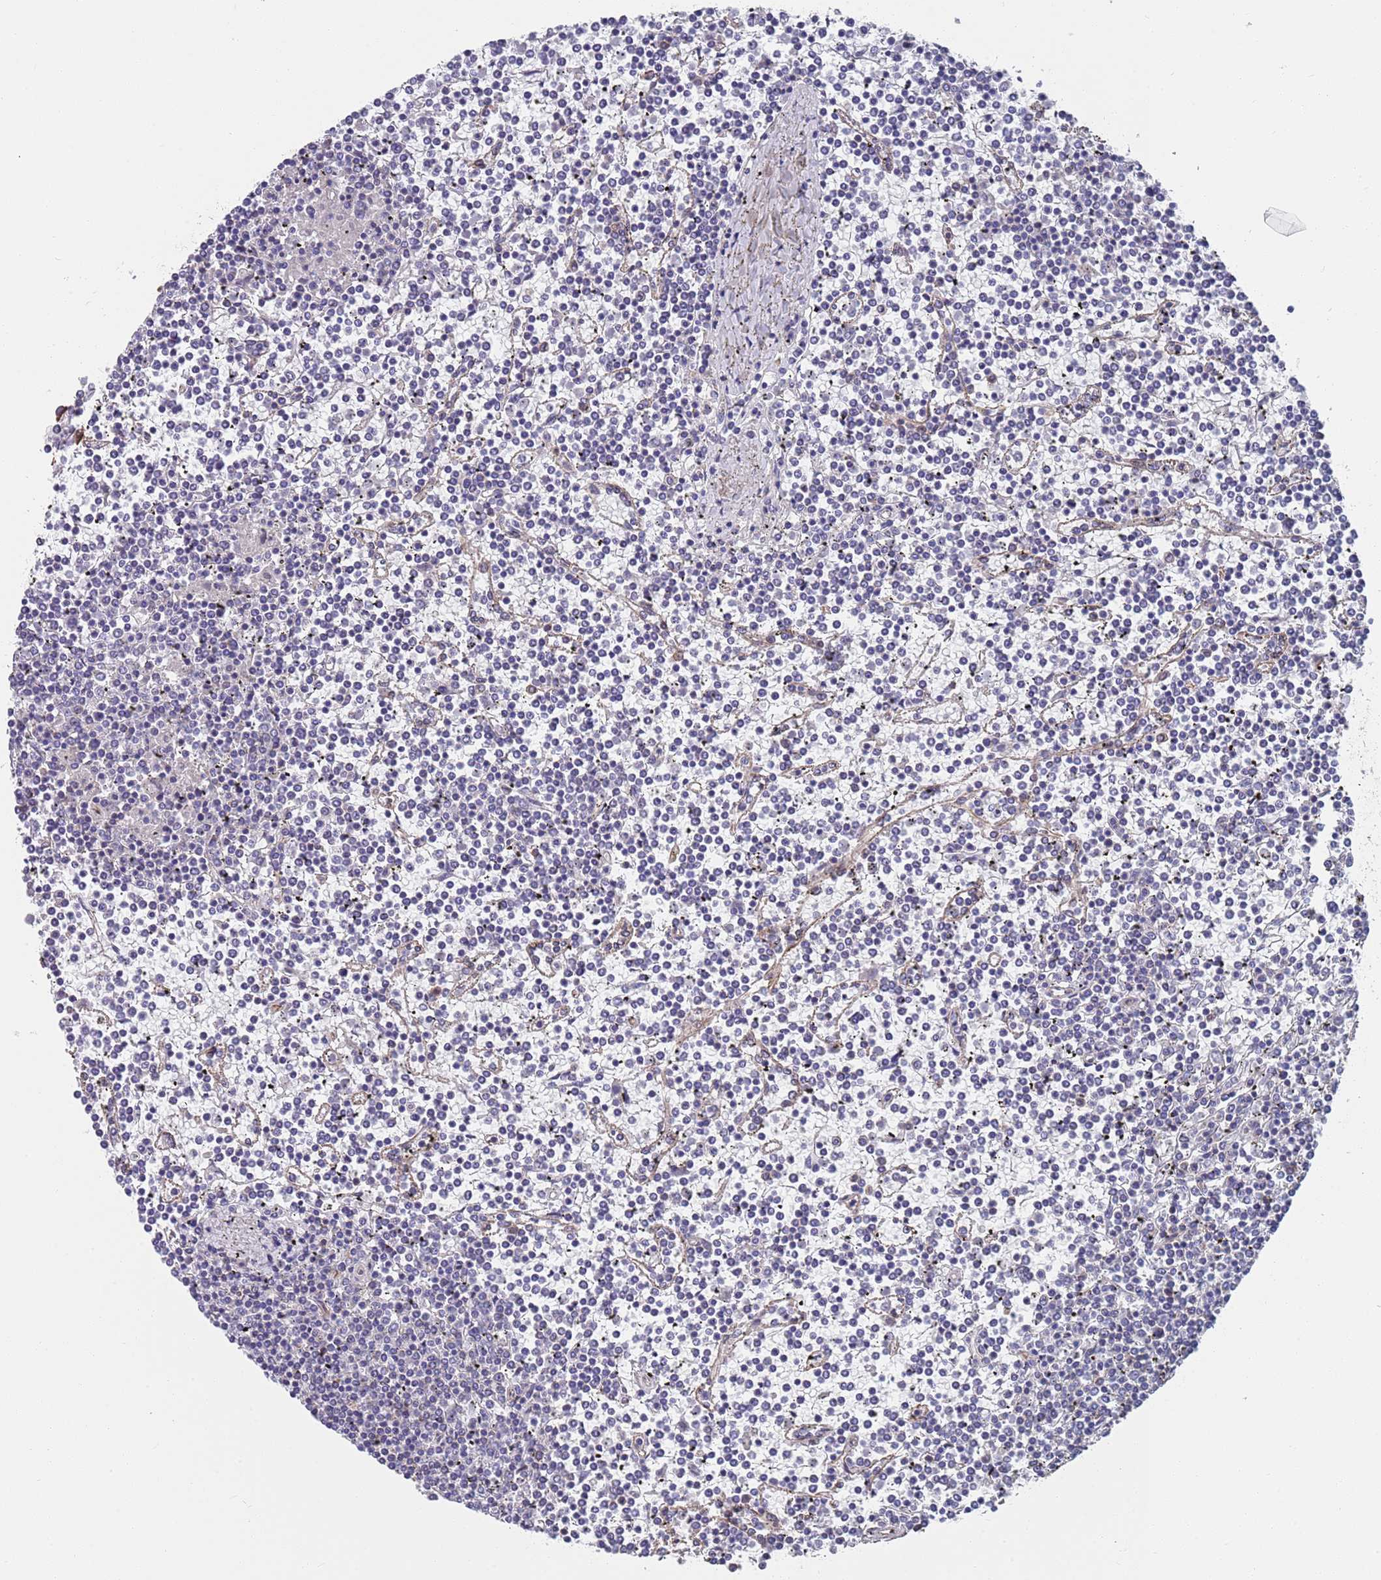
{"staining": {"intensity": "negative", "quantity": "none", "location": "none"}, "tissue": "lymphoma", "cell_type": "Tumor cells", "image_type": "cancer", "snomed": [{"axis": "morphology", "description": "Malignant lymphoma, non-Hodgkin's type, Low grade"}, {"axis": "topography", "description": "Spleen"}], "caption": "Tumor cells are negative for protein expression in human malignant lymphoma, non-Hodgkin's type (low-grade).", "gene": "JAKMIP2", "patient": {"sex": "female", "age": 19}}